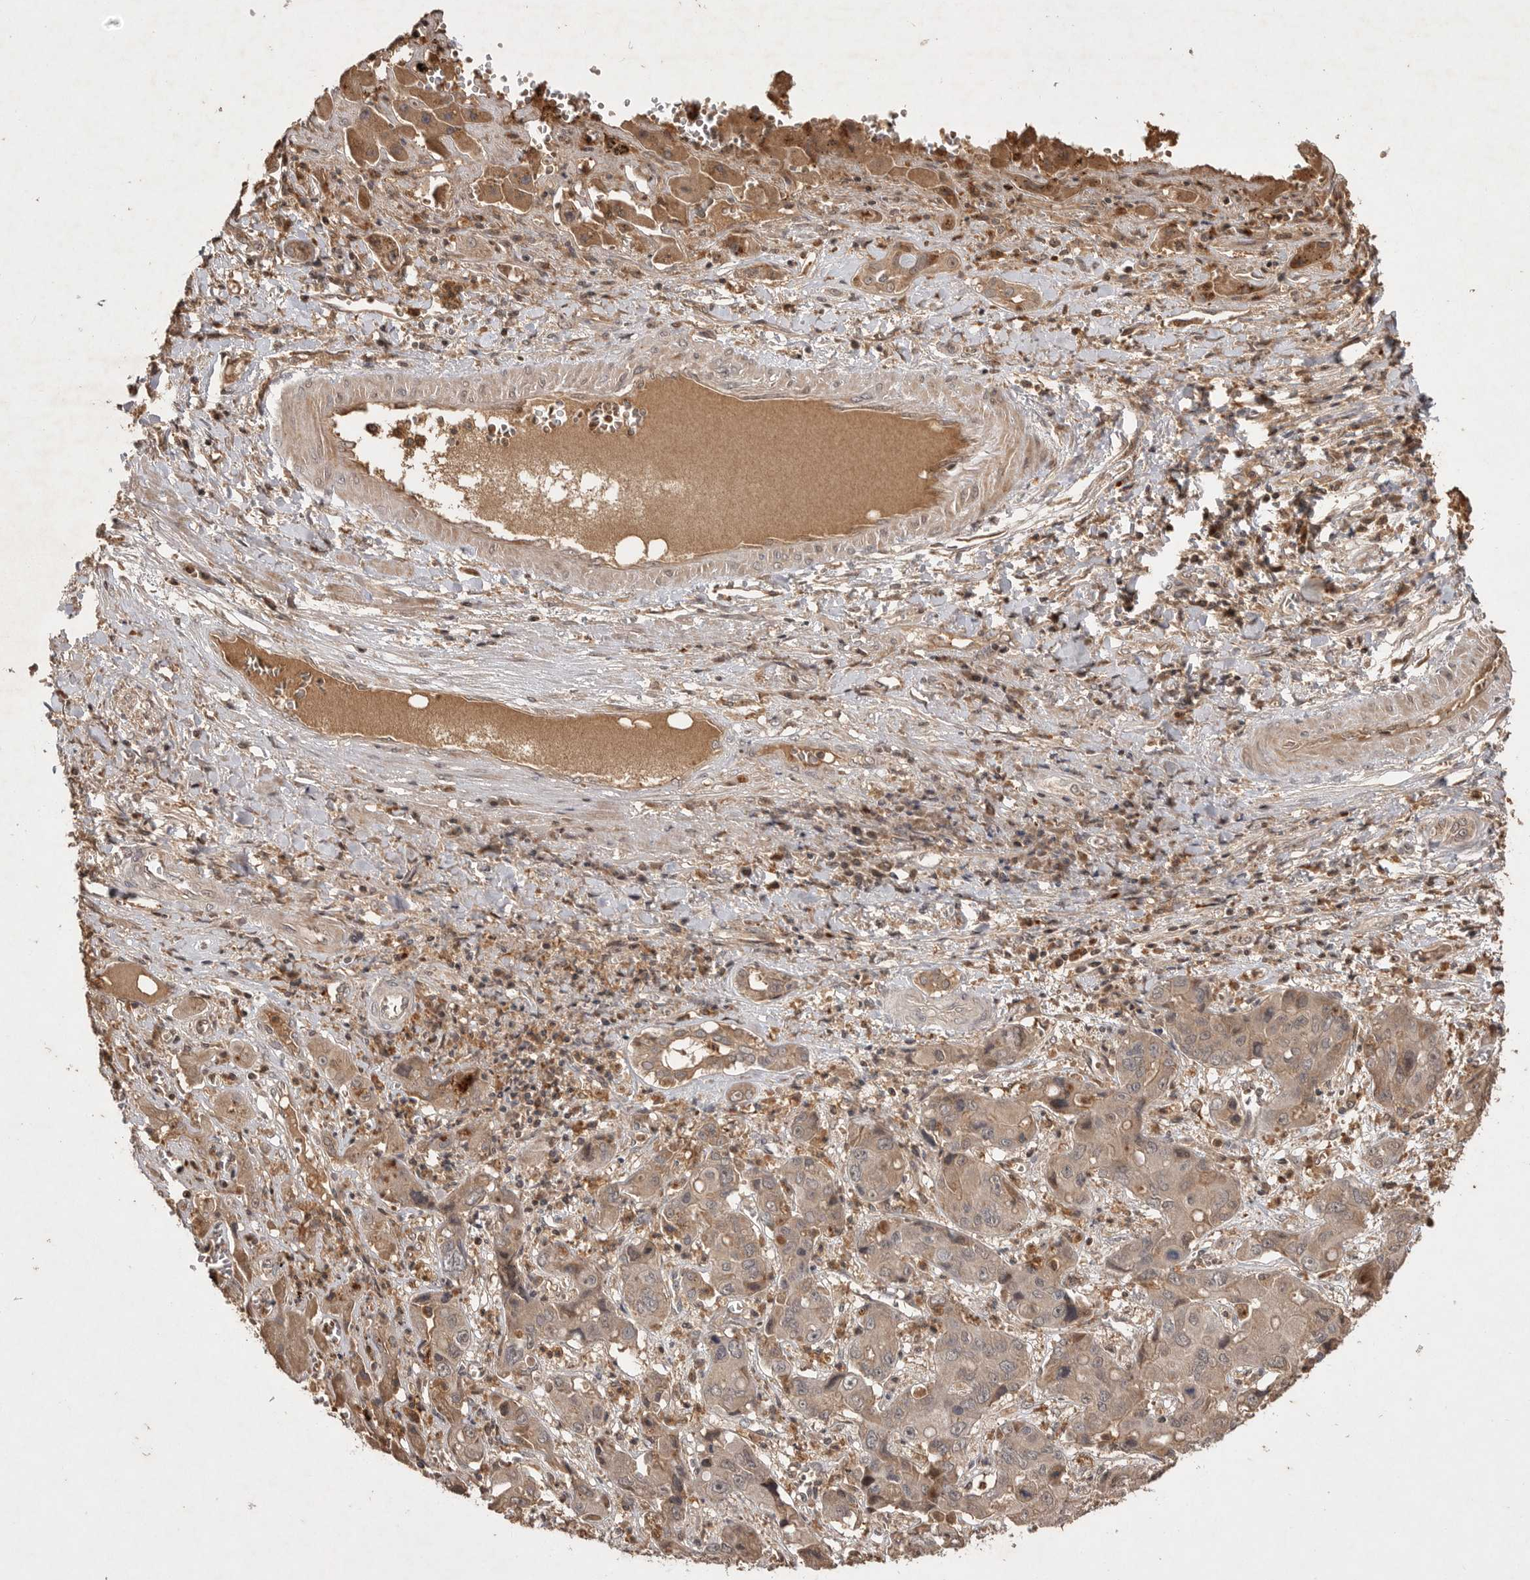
{"staining": {"intensity": "weak", "quantity": "<25%", "location": "cytoplasmic/membranous"}, "tissue": "liver cancer", "cell_type": "Tumor cells", "image_type": "cancer", "snomed": [{"axis": "morphology", "description": "Cholangiocarcinoma"}, {"axis": "topography", "description": "Liver"}], "caption": "IHC micrograph of neoplastic tissue: liver cholangiocarcinoma stained with DAB displays no significant protein expression in tumor cells.", "gene": "VN1R4", "patient": {"sex": "male", "age": 67}}